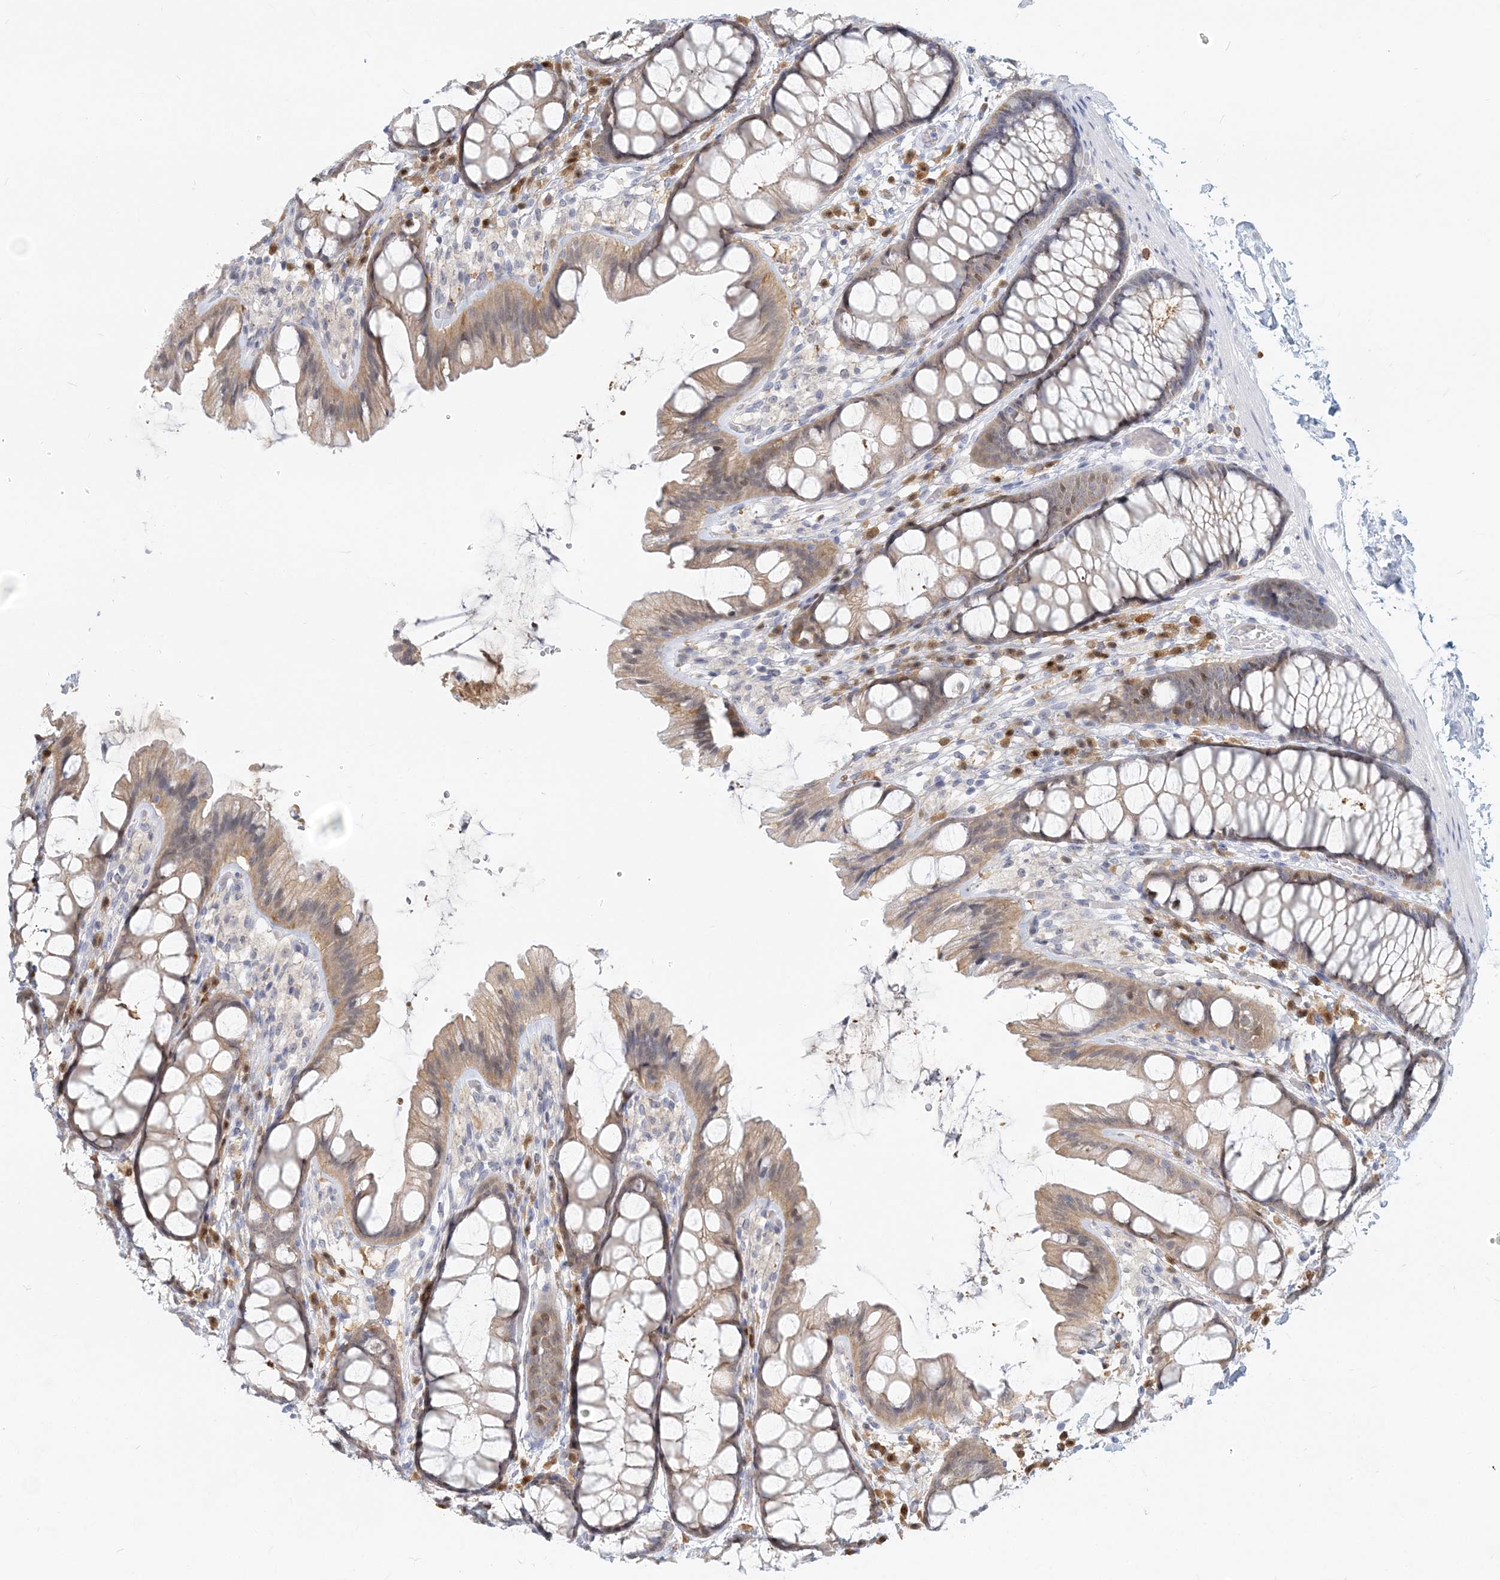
{"staining": {"intensity": "negative", "quantity": "none", "location": "none"}, "tissue": "colon", "cell_type": "Endothelial cells", "image_type": "normal", "snomed": [{"axis": "morphology", "description": "Normal tissue, NOS"}, {"axis": "topography", "description": "Colon"}], "caption": "DAB (3,3'-diaminobenzidine) immunohistochemical staining of benign human colon exhibits no significant expression in endothelial cells.", "gene": "GMPPA", "patient": {"sex": "male", "age": 47}}